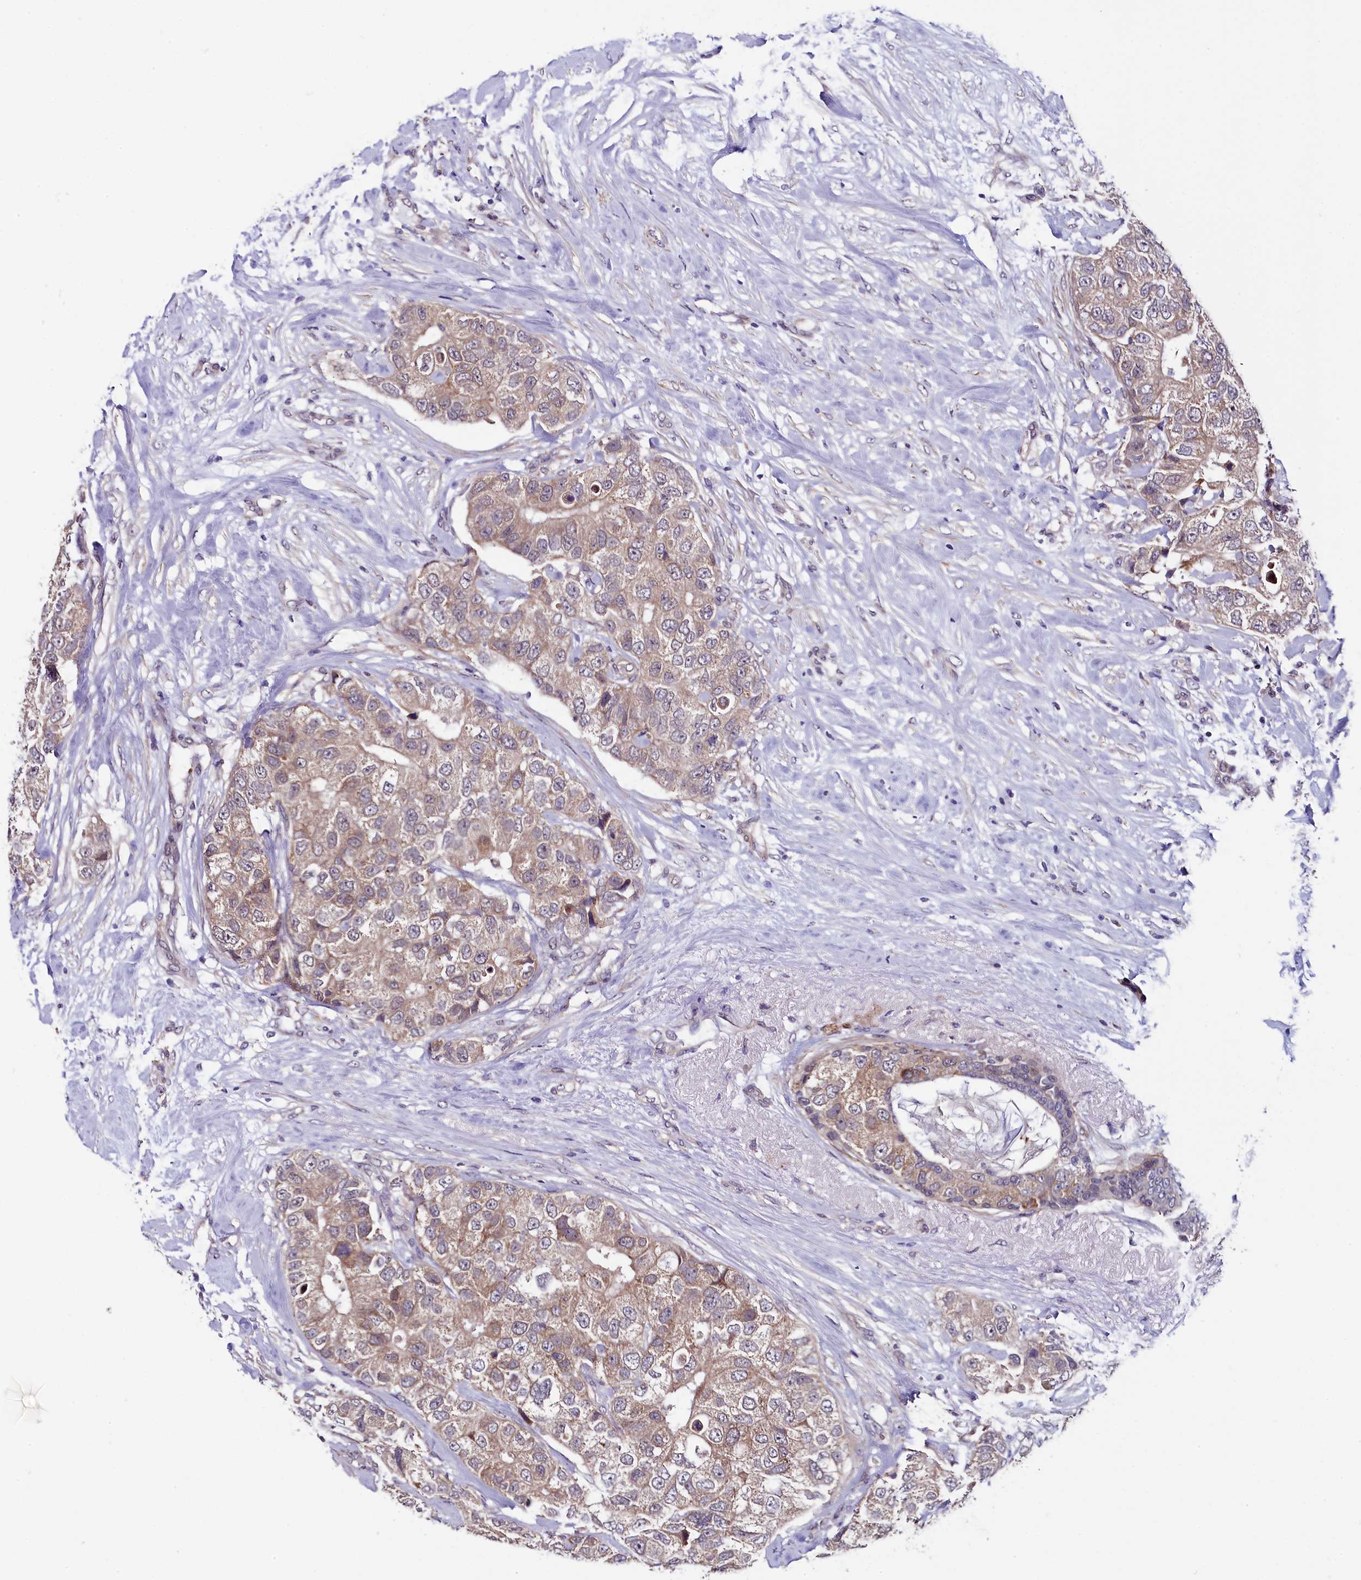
{"staining": {"intensity": "weak", "quantity": ">75%", "location": "cytoplasmic/membranous"}, "tissue": "breast cancer", "cell_type": "Tumor cells", "image_type": "cancer", "snomed": [{"axis": "morphology", "description": "Duct carcinoma"}, {"axis": "topography", "description": "Breast"}], "caption": "Invasive ductal carcinoma (breast) stained with a brown dye demonstrates weak cytoplasmic/membranous positive expression in approximately >75% of tumor cells.", "gene": "SLC39A6", "patient": {"sex": "female", "age": 62}}